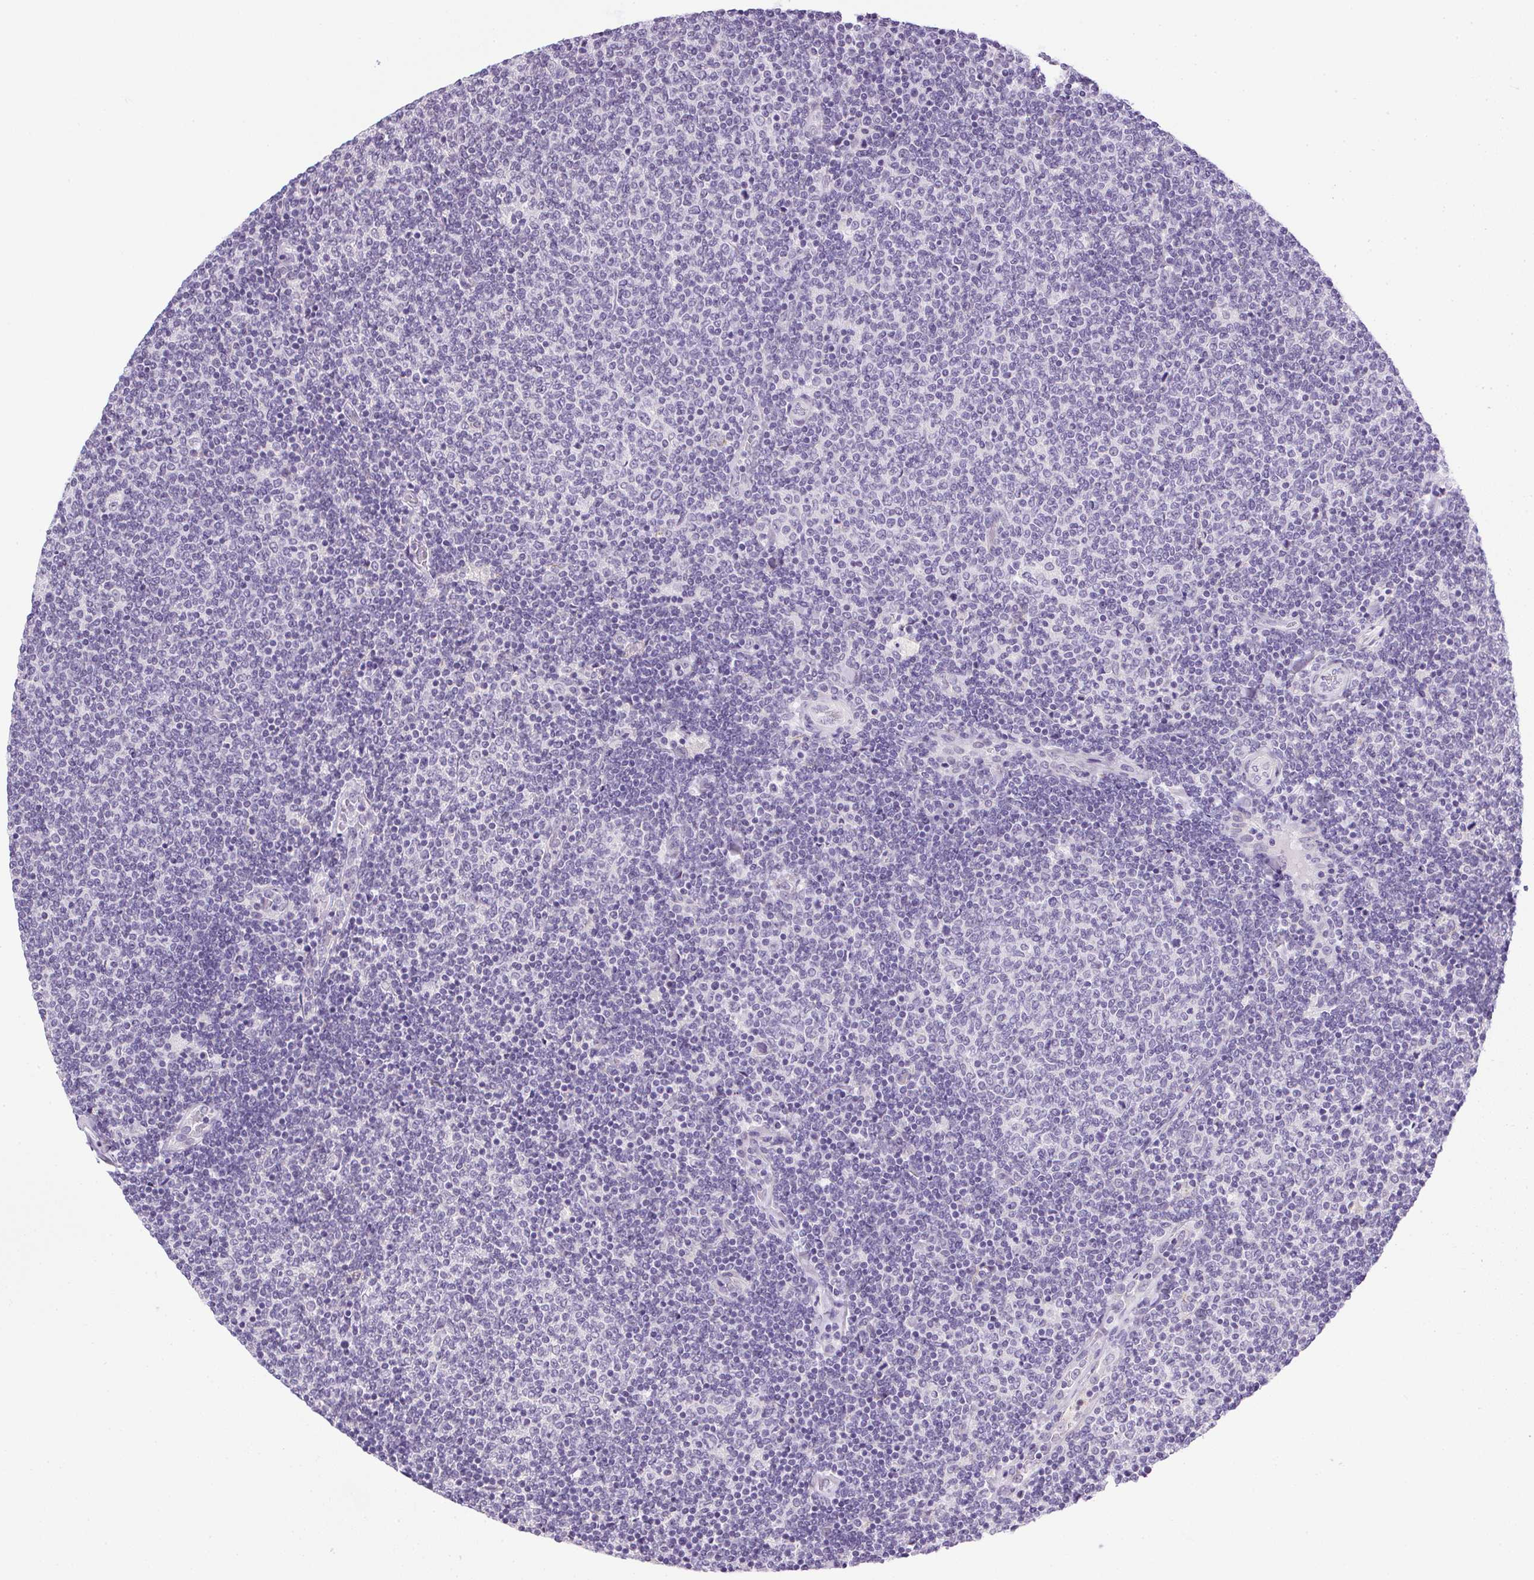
{"staining": {"intensity": "negative", "quantity": "none", "location": "none"}, "tissue": "lymphoma", "cell_type": "Tumor cells", "image_type": "cancer", "snomed": [{"axis": "morphology", "description": "Malignant lymphoma, non-Hodgkin's type, Low grade"}, {"axis": "topography", "description": "Lymph node"}], "caption": "A high-resolution histopathology image shows immunohistochemistry staining of low-grade malignant lymphoma, non-Hodgkin's type, which demonstrates no significant staining in tumor cells.", "gene": "PRL", "patient": {"sex": "male", "age": 52}}